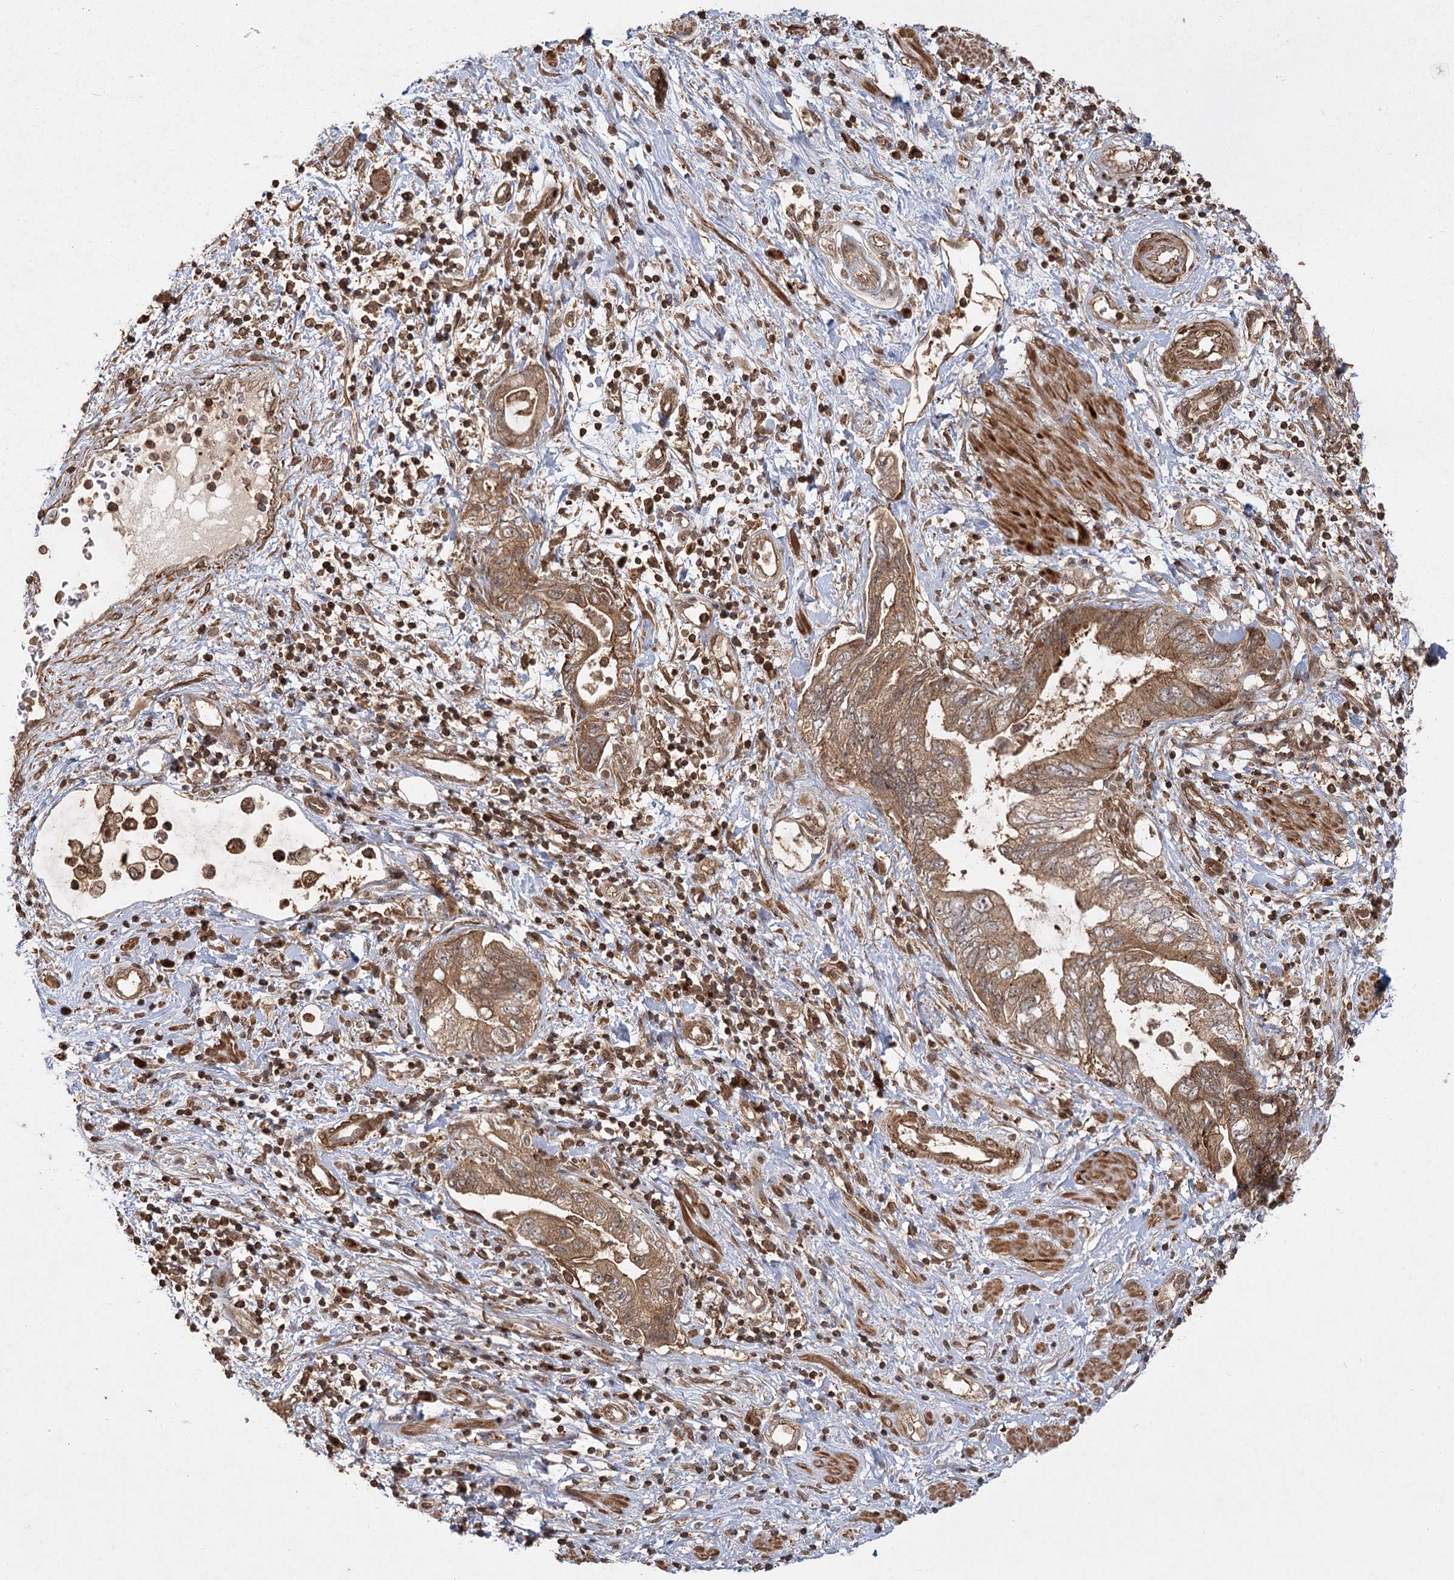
{"staining": {"intensity": "moderate", "quantity": ">75%", "location": "cytoplasmic/membranous"}, "tissue": "pancreatic cancer", "cell_type": "Tumor cells", "image_type": "cancer", "snomed": [{"axis": "morphology", "description": "Adenocarcinoma, NOS"}, {"axis": "topography", "description": "Pancreas"}], "caption": "Immunohistochemistry (IHC) (DAB (3,3'-diaminobenzidine)) staining of human pancreatic cancer displays moderate cytoplasmic/membranous protein expression in about >75% of tumor cells. (DAB = brown stain, brightfield microscopy at high magnification).", "gene": "MDFIC", "patient": {"sex": "female", "age": 73}}